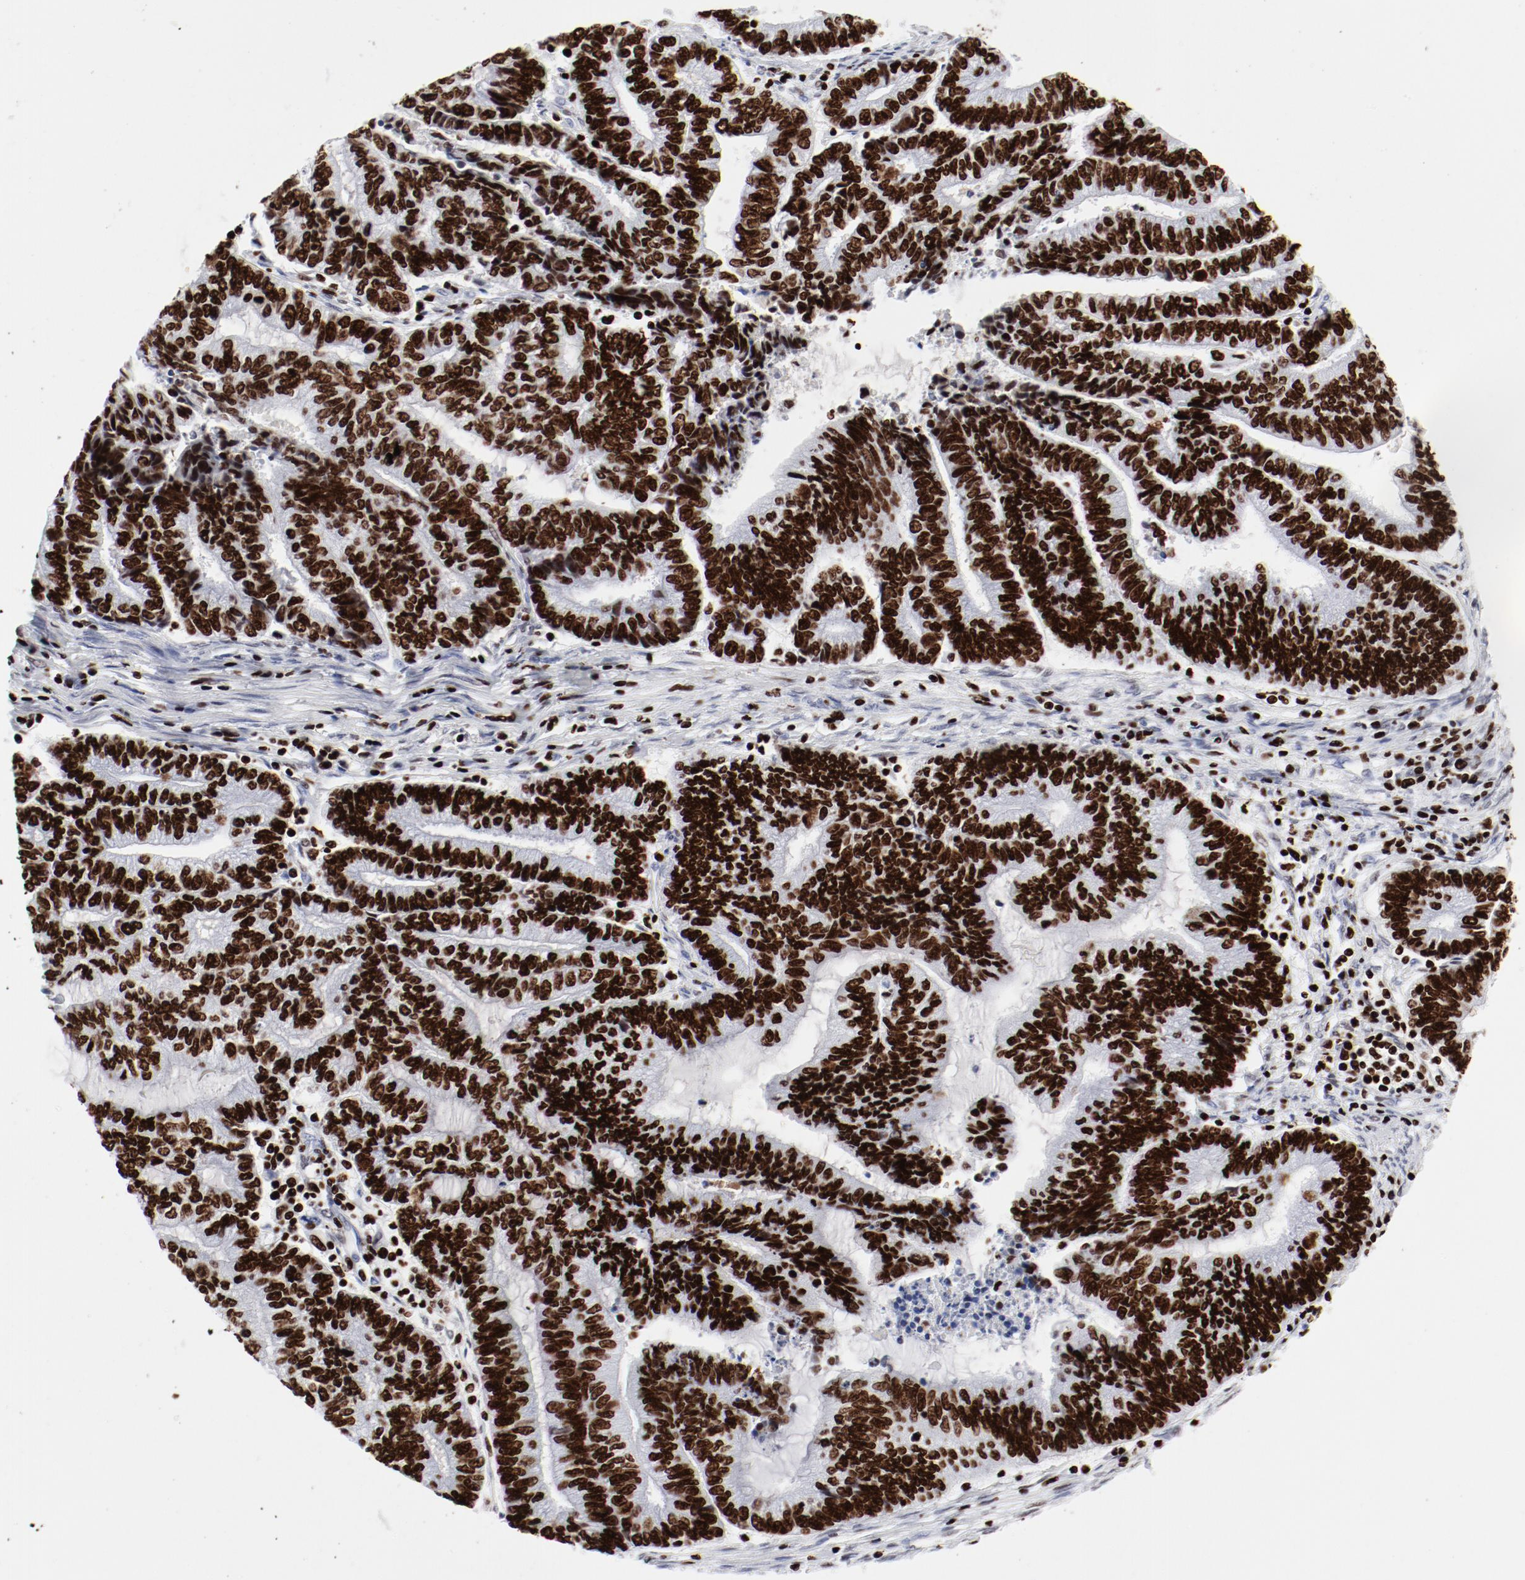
{"staining": {"intensity": "strong", "quantity": ">75%", "location": "nuclear"}, "tissue": "endometrial cancer", "cell_type": "Tumor cells", "image_type": "cancer", "snomed": [{"axis": "morphology", "description": "Adenocarcinoma, NOS"}, {"axis": "topography", "description": "Uterus"}, {"axis": "topography", "description": "Endometrium"}], "caption": "This micrograph displays immunohistochemistry (IHC) staining of endometrial cancer, with high strong nuclear expression in about >75% of tumor cells.", "gene": "SMARCC2", "patient": {"sex": "female", "age": 70}}